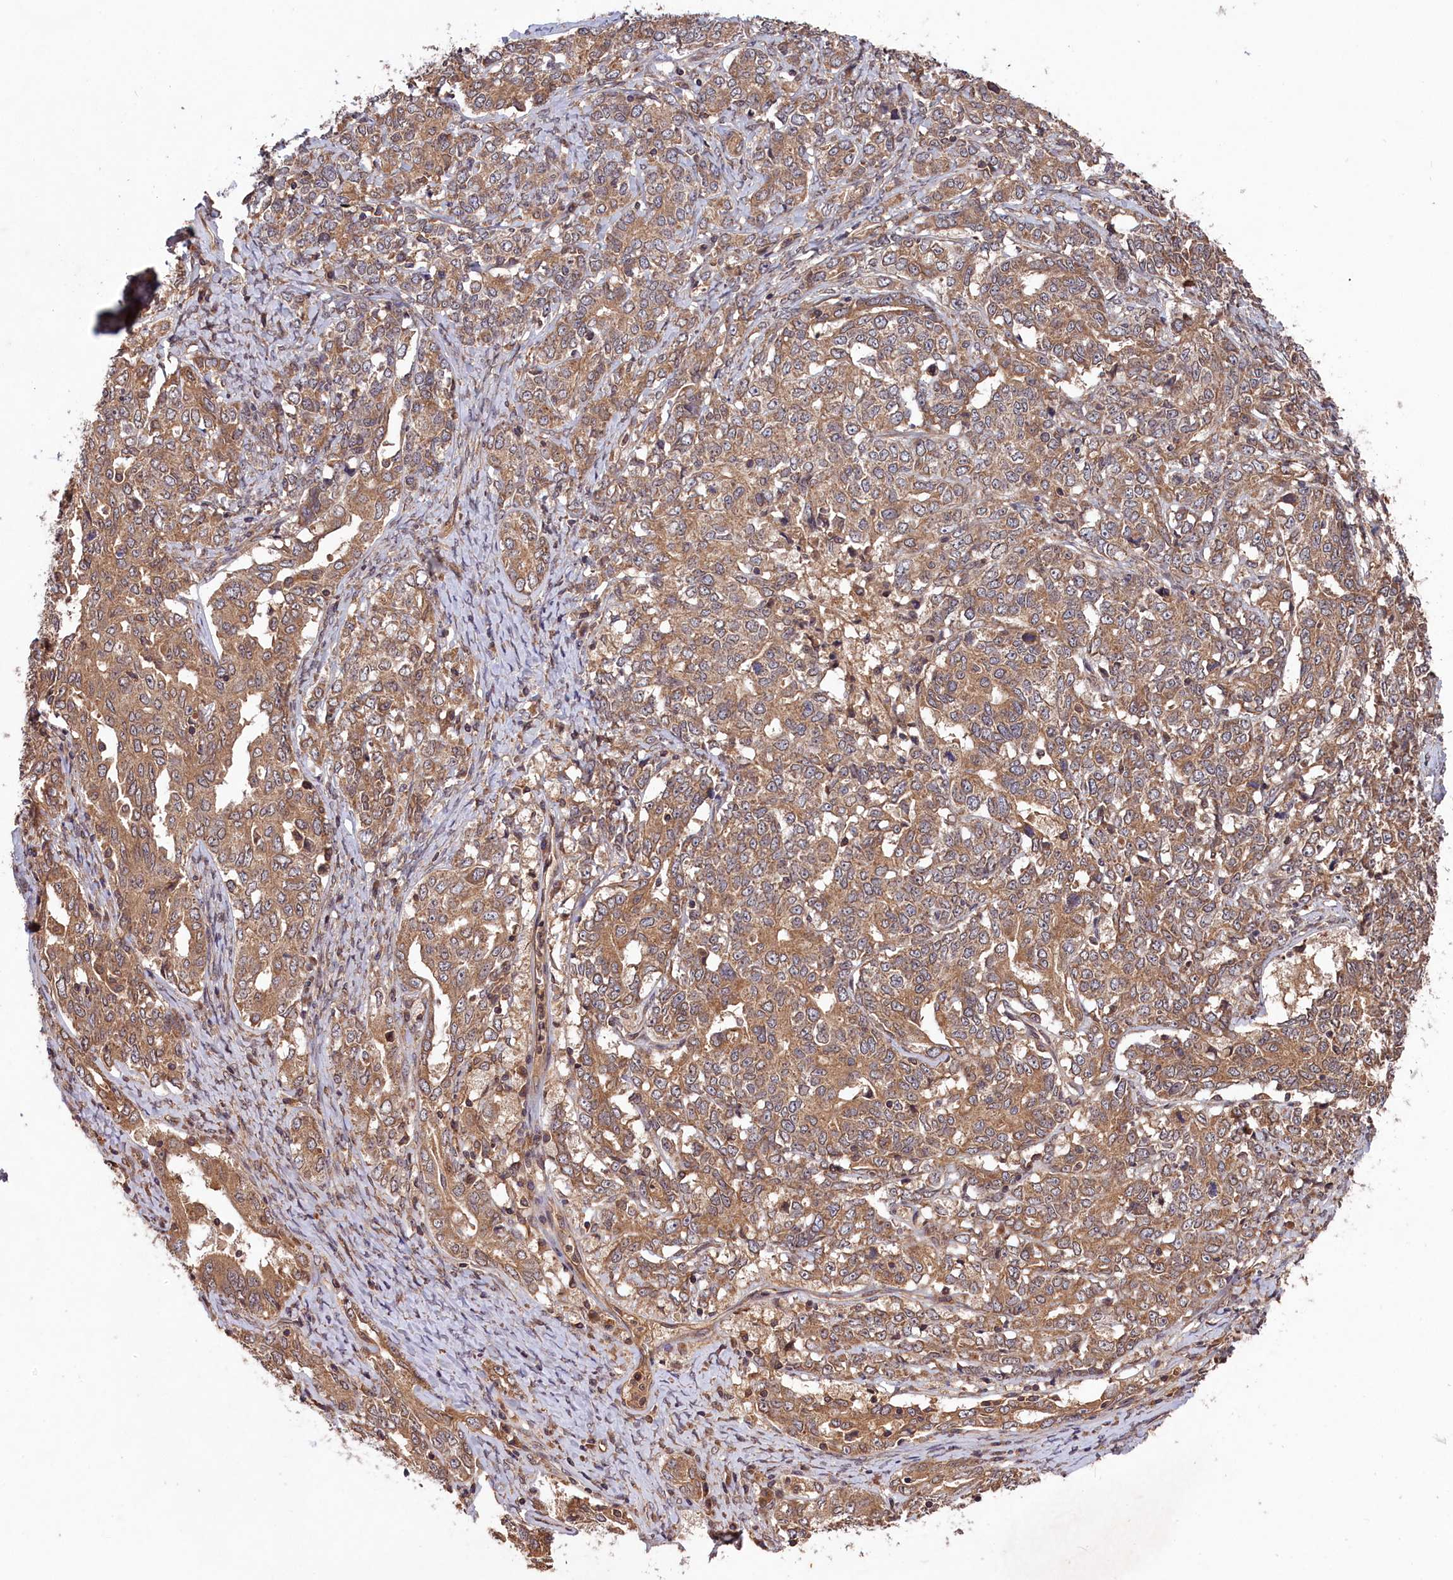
{"staining": {"intensity": "moderate", "quantity": ">75%", "location": "cytoplasmic/membranous"}, "tissue": "ovarian cancer", "cell_type": "Tumor cells", "image_type": "cancer", "snomed": [{"axis": "morphology", "description": "Carcinoma, endometroid"}, {"axis": "topography", "description": "Ovary"}], "caption": "IHC (DAB (3,3'-diaminobenzidine)) staining of human ovarian cancer displays moderate cytoplasmic/membranous protein positivity in about >75% of tumor cells.", "gene": "CHAC1", "patient": {"sex": "female", "age": 62}}